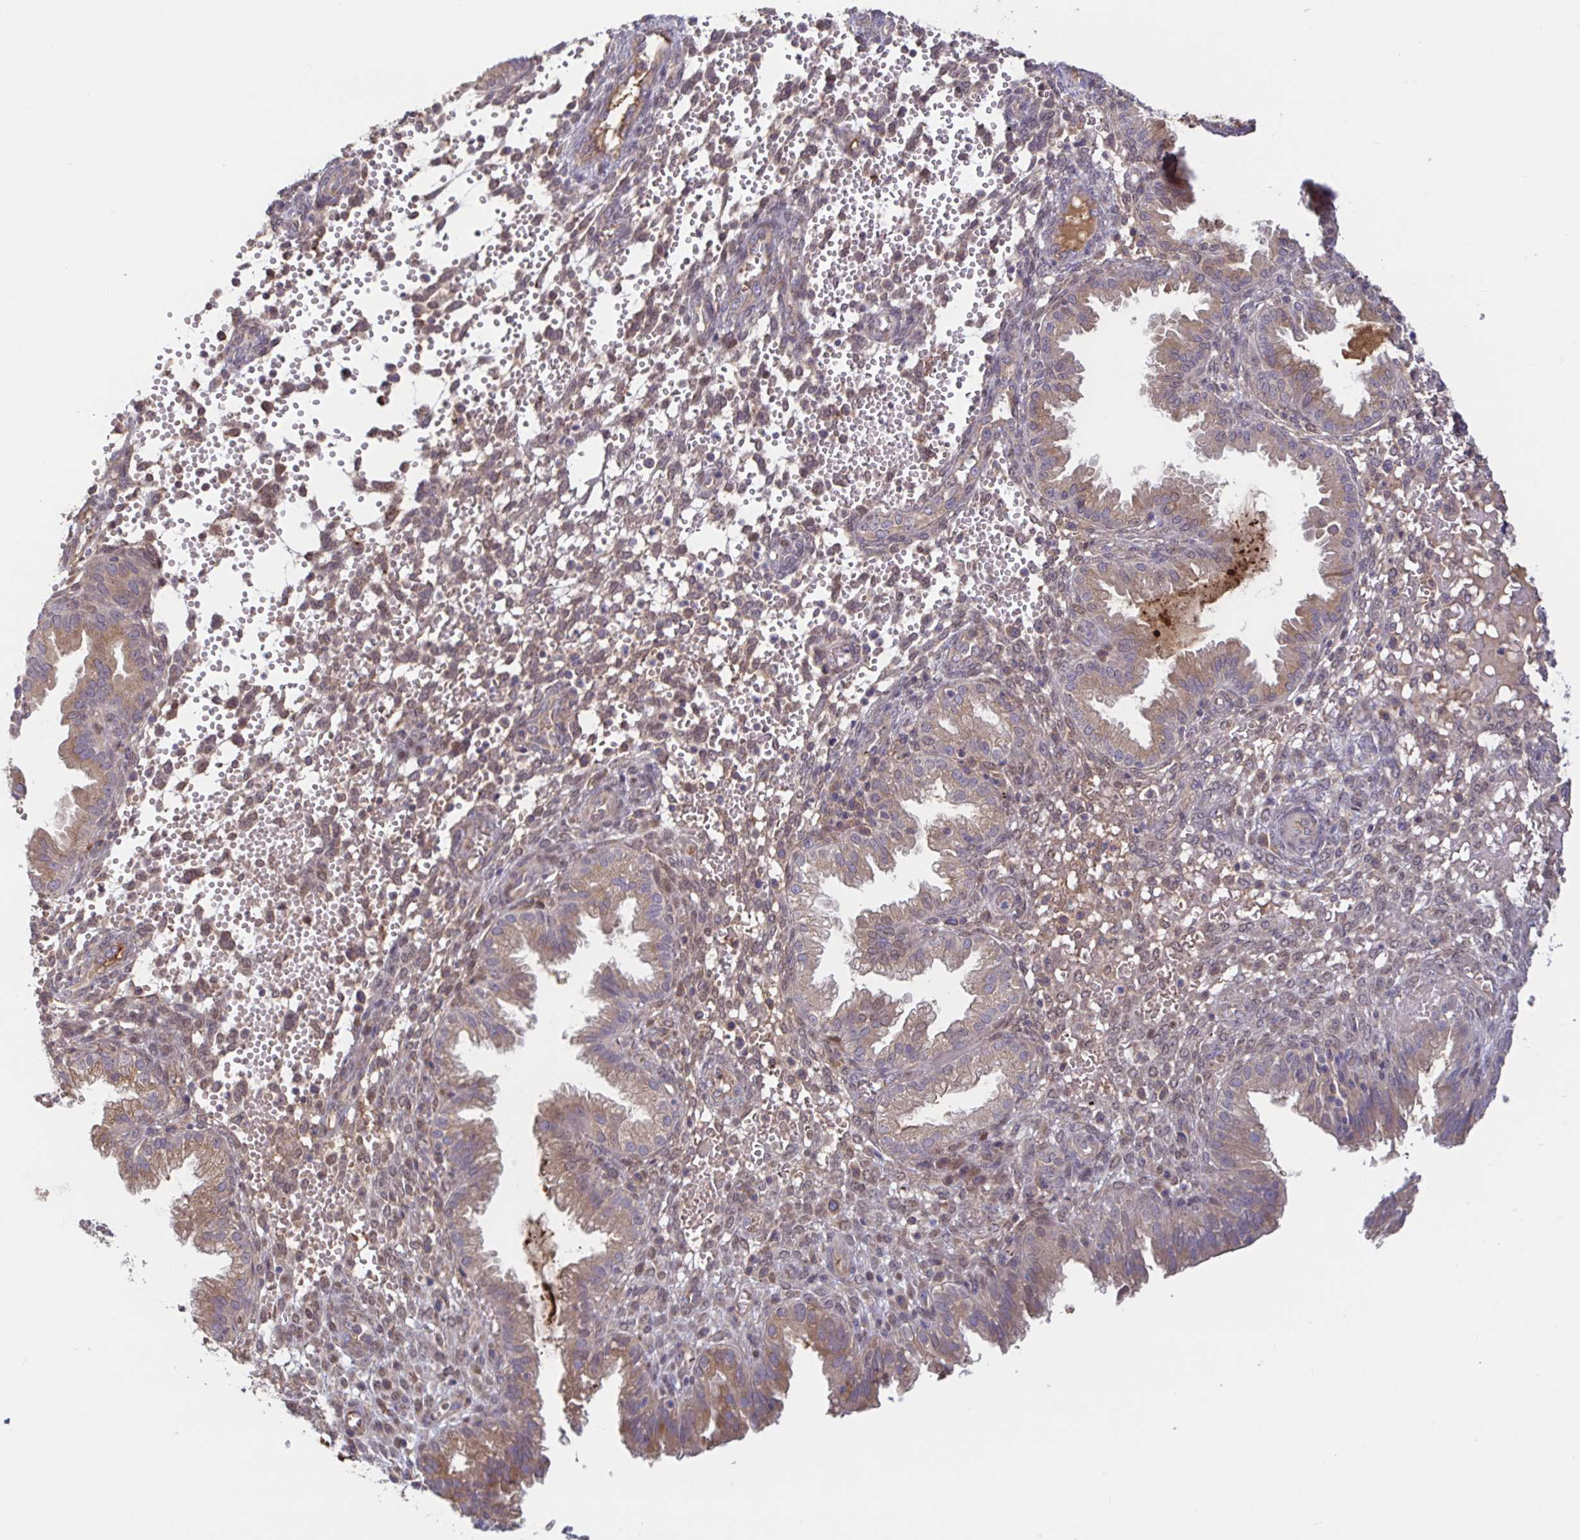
{"staining": {"intensity": "weak", "quantity": "25%-75%", "location": "cytoplasmic/membranous"}, "tissue": "endometrium", "cell_type": "Cells in endometrial stroma", "image_type": "normal", "snomed": [{"axis": "morphology", "description": "Normal tissue, NOS"}, {"axis": "topography", "description": "Endometrium"}], "caption": "Protein analysis of unremarkable endometrium demonstrates weak cytoplasmic/membranous staining in approximately 25%-75% of cells in endometrial stroma.", "gene": "LARP1", "patient": {"sex": "female", "age": 33}}